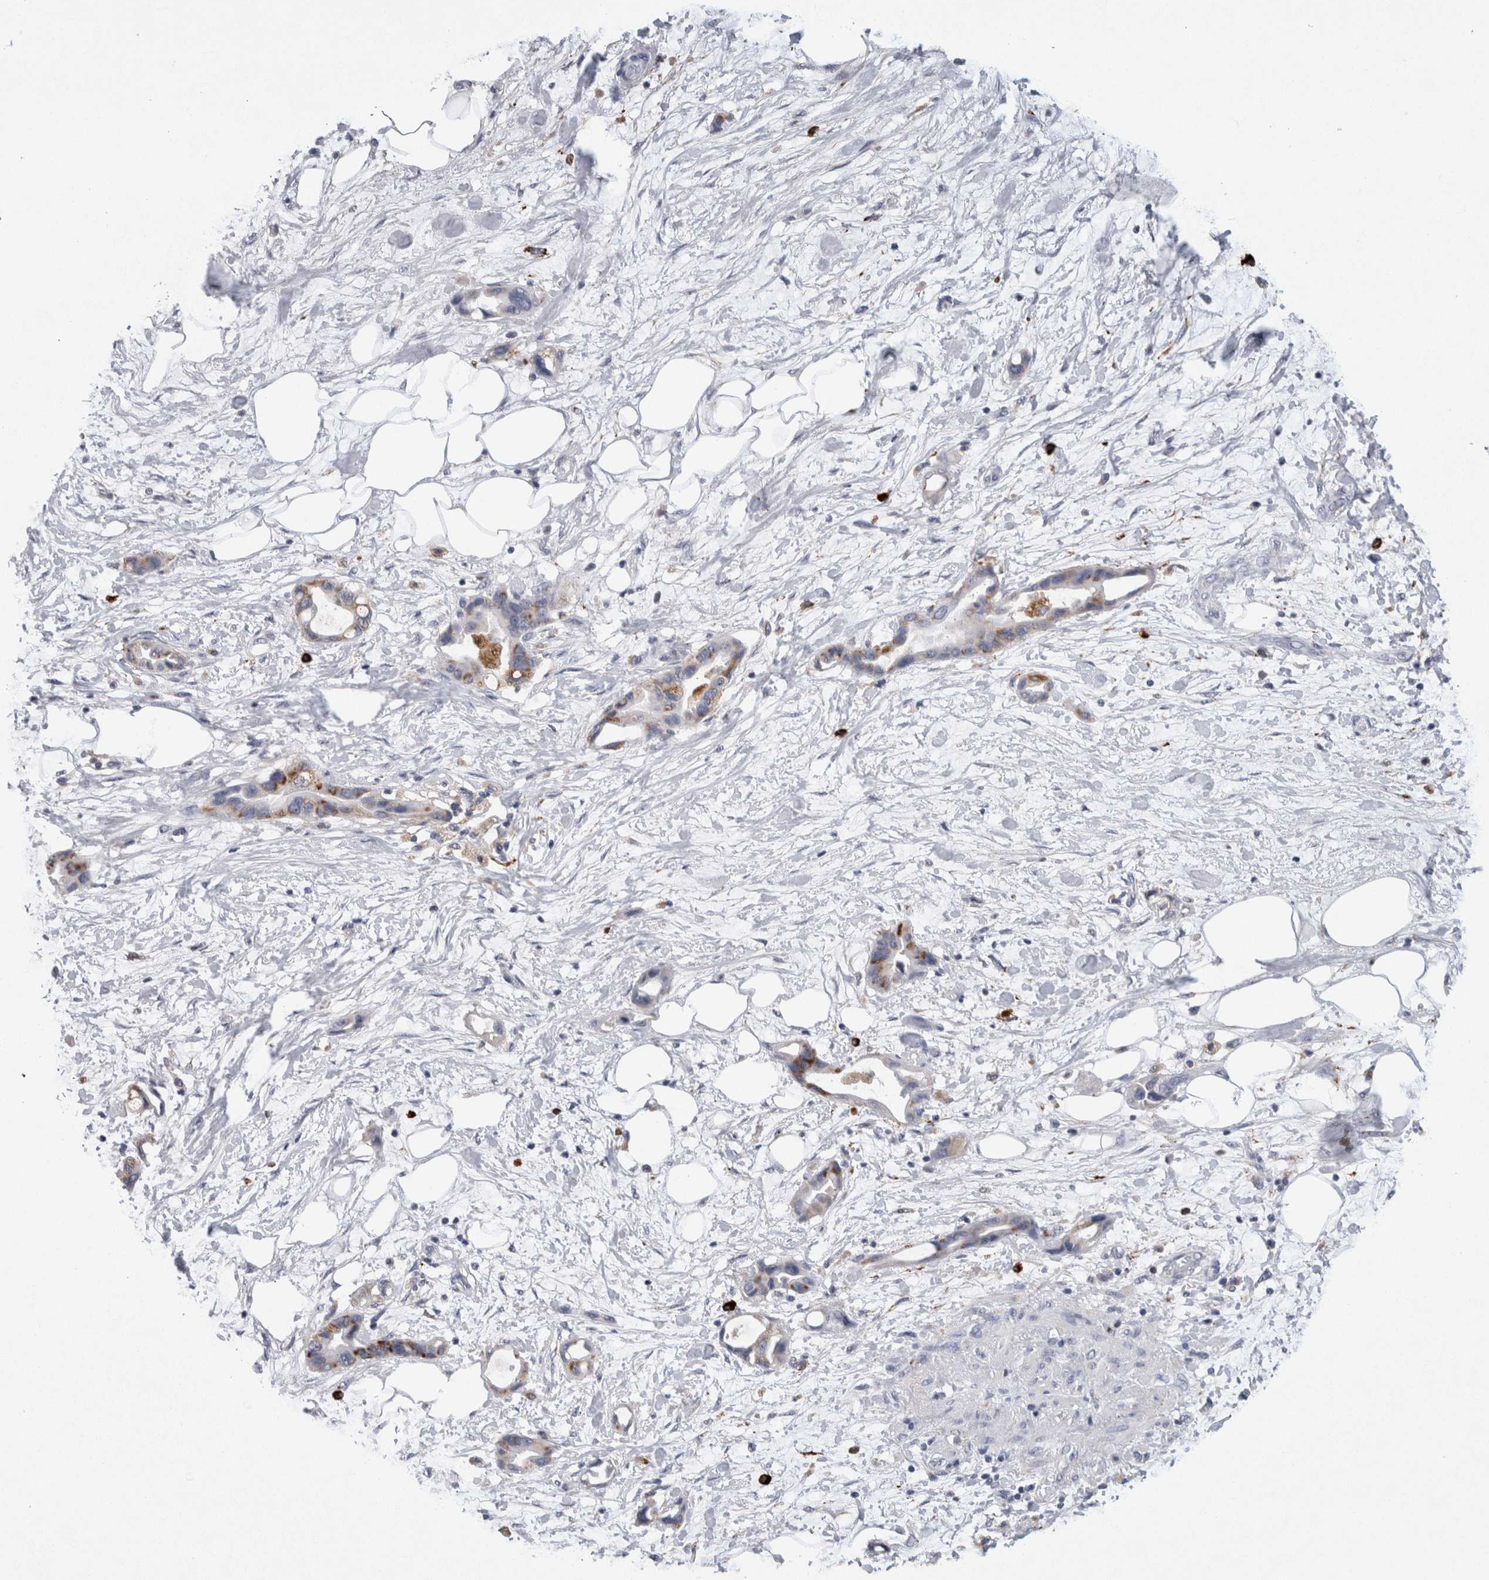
{"staining": {"intensity": "moderate", "quantity": "25%-75%", "location": "cytoplasmic/membranous"}, "tissue": "pancreatic cancer", "cell_type": "Tumor cells", "image_type": "cancer", "snomed": [{"axis": "morphology", "description": "Adenocarcinoma, NOS"}, {"axis": "topography", "description": "Pancreas"}], "caption": "Pancreatic cancer stained for a protein reveals moderate cytoplasmic/membranous positivity in tumor cells.", "gene": "CD63", "patient": {"sex": "female", "age": 57}}